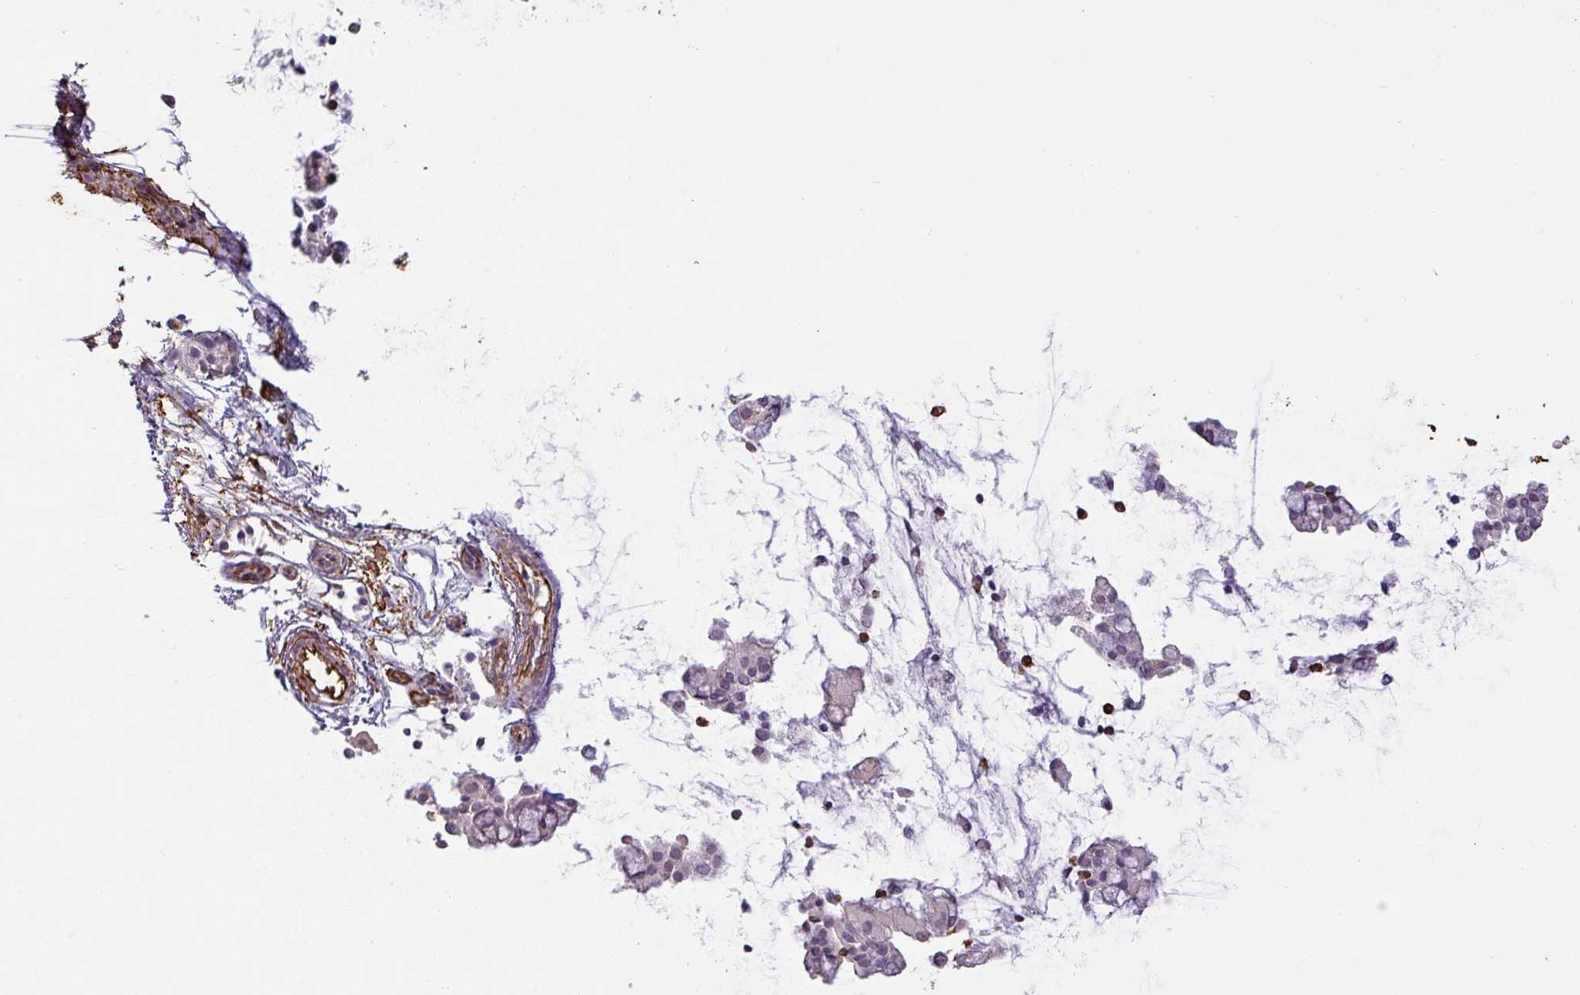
{"staining": {"intensity": "weak", "quantity": "<25%", "location": "cytoplasmic/membranous"}, "tissue": "nasopharynx", "cell_type": "Respiratory epithelial cells", "image_type": "normal", "snomed": [{"axis": "morphology", "description": "Normal tissue, NOS"}, {"axis": "topography", "description": "Nasopharynx"}], "caption": "IHC histopathology image of benign human nasopharynx stained for a protein (brown), which displays no staining in respiratory epithelial cells. (Stains: DAB (3,3'-diaminobenzidine) immunohistochemistry (IHC) with hematoxylin counter stain, Microscopy: brightfield microscopy at high magnification).", "gene": "ZNF280C", "patient": {"sex": "female", "age": 62}}